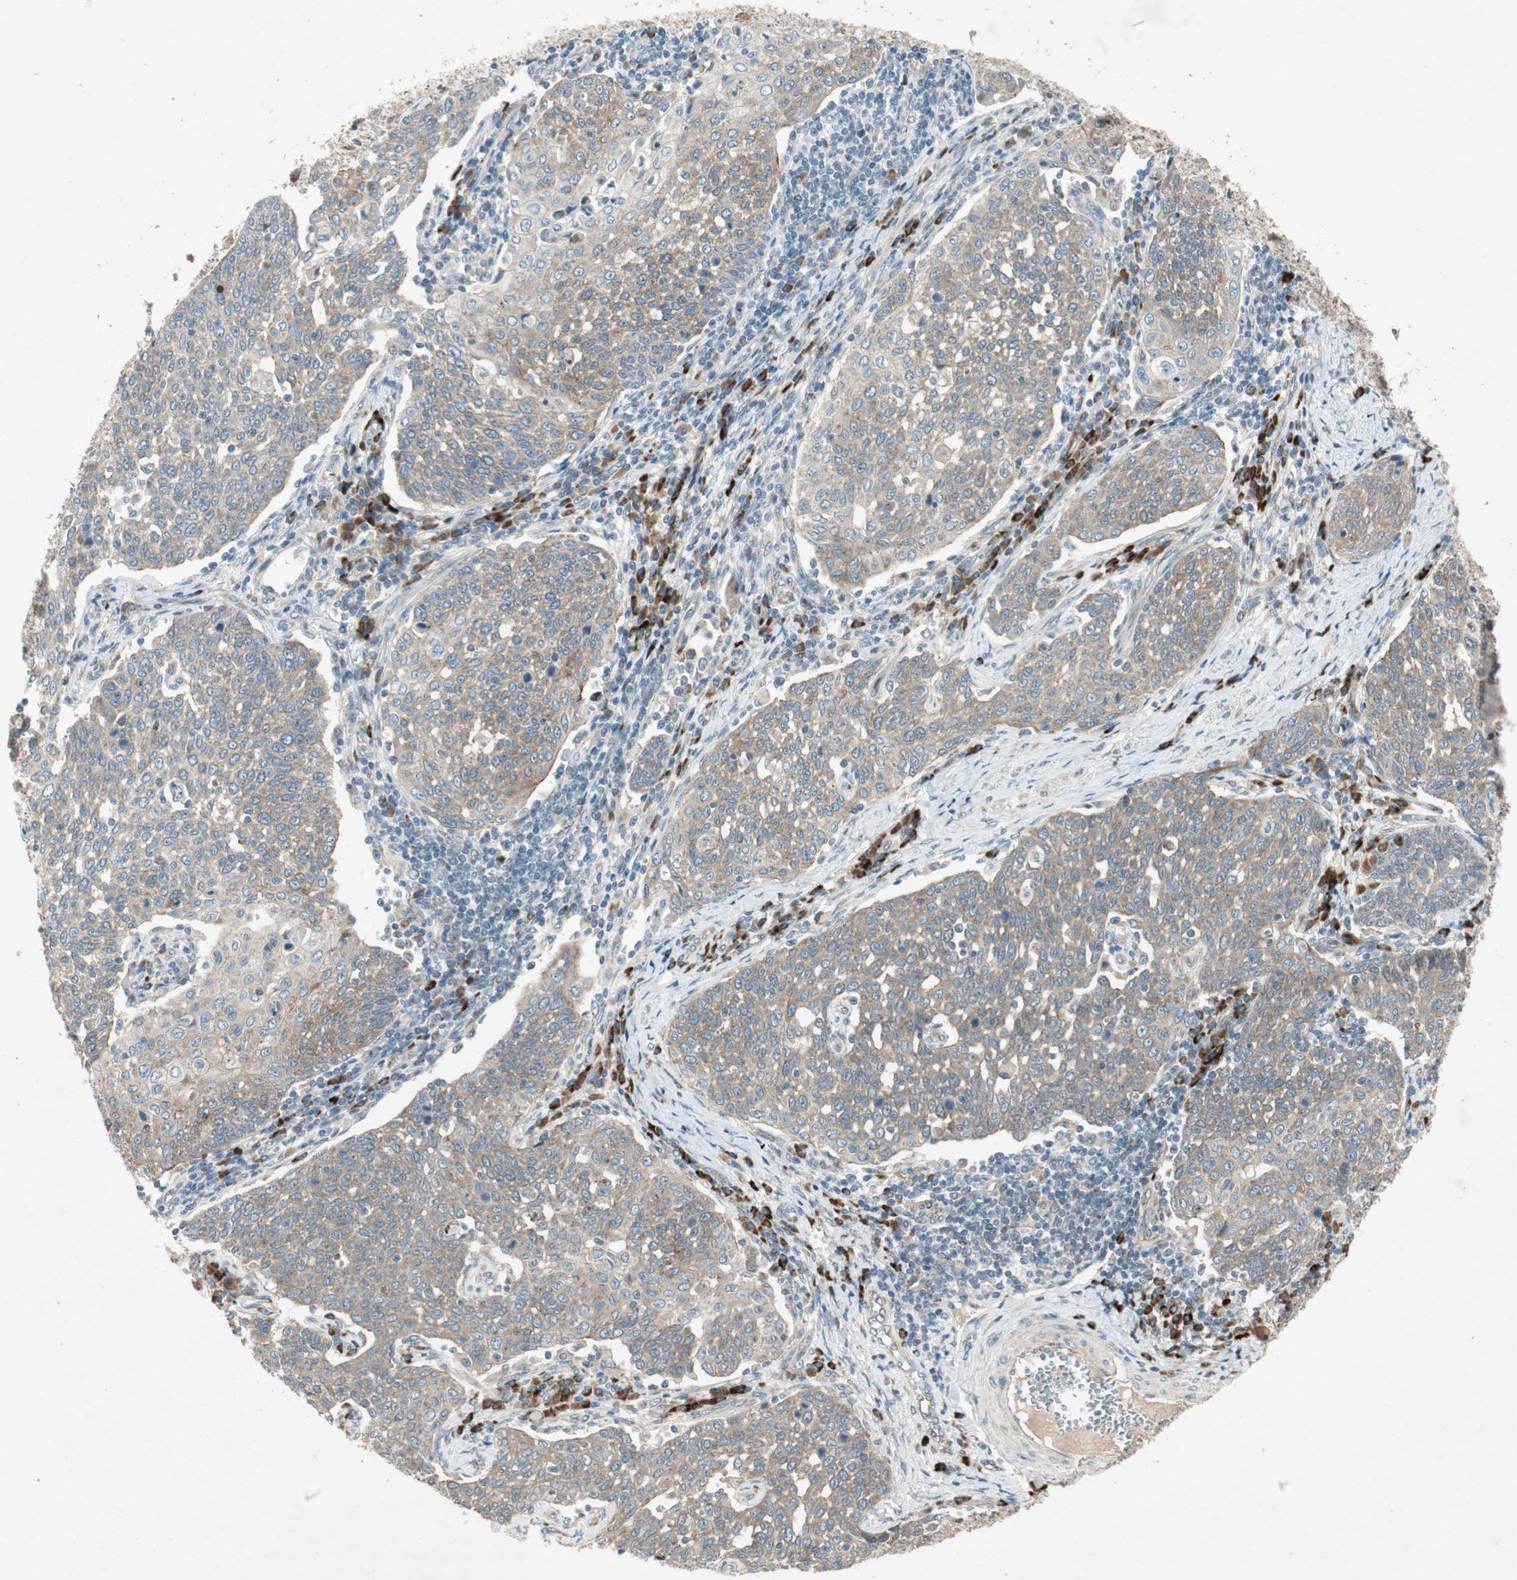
{"staining": {"intensity": "weak", "quantity": ">75%", "location": "cytoplasmic/membranous"}, "tissue": "cervical cancer", "cell_type": "Tumor cells", "image_type": "cancer", "snomed": [{"axis": "morphology", "description": "Squamous cell carcinoma, NOS"}, {"axis": "topography", "description": "Cervix"}], "caption": "Protein staining exhibits weak cytoplasmic/membranous staining in approximately >75% of tumor cells in cervical cancer (squamous cell carcinoma). Nuclei are stained in blue.", "gene": "APOO", "patient": {"sex": "female", "age": 34}}